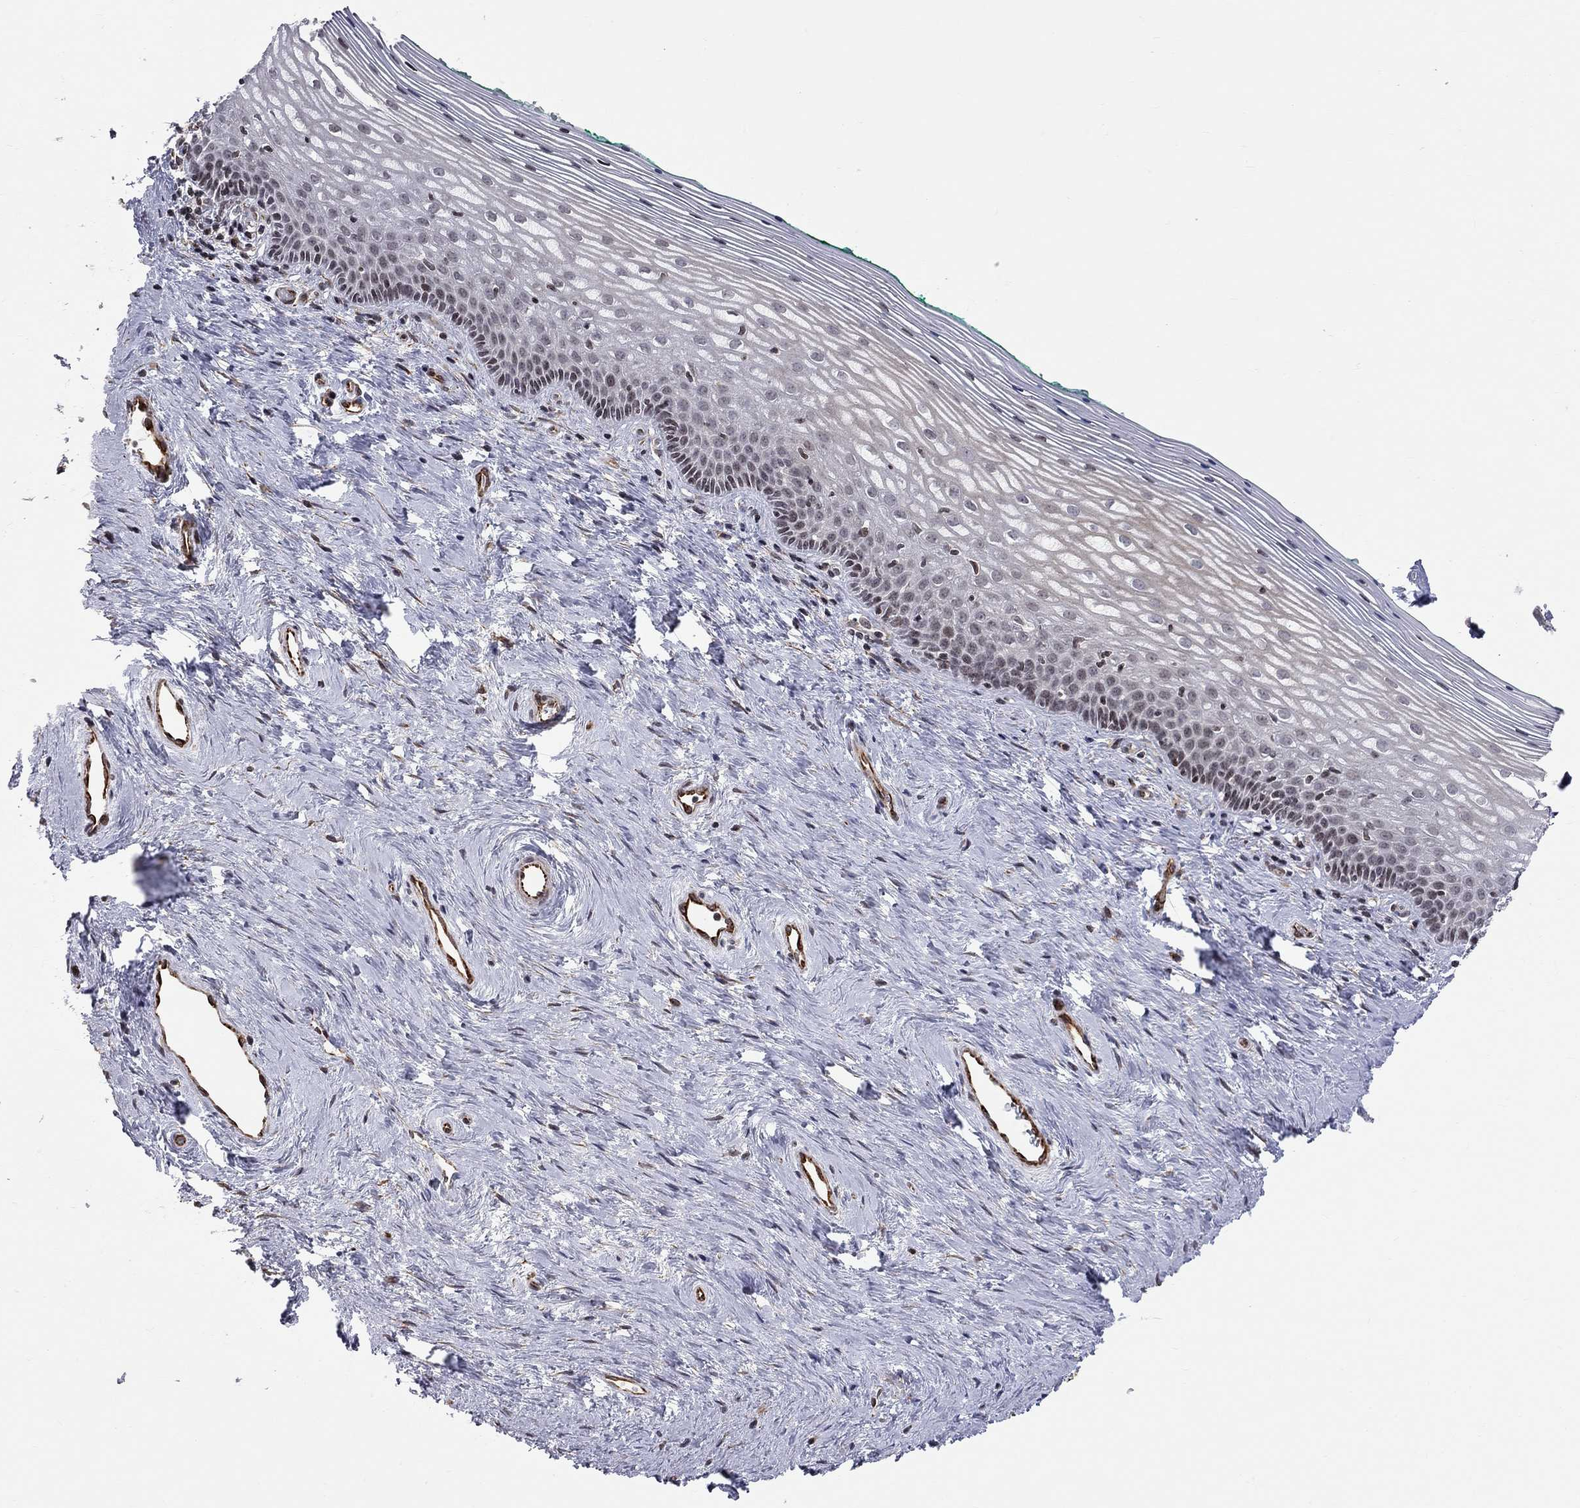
{"staining": {"intensity": "negative", "quantity": "none", "location": "none"}, "tissue": "vagina", "cell_type": "Squamous epithelial cells", "image_type": "normal", "snomed": [{"axis": "morphology", "description": "Normal tissue, NOS"}, {"axis": "topography", "description": "Vagina"}], "caption": "Image shows no significant protein positivity in squamous epithelial cells of benign vagina. Nuclei are stained in blue.", "gene": "MTNR1B", "patient": {"sex": "female", "age": 45}}